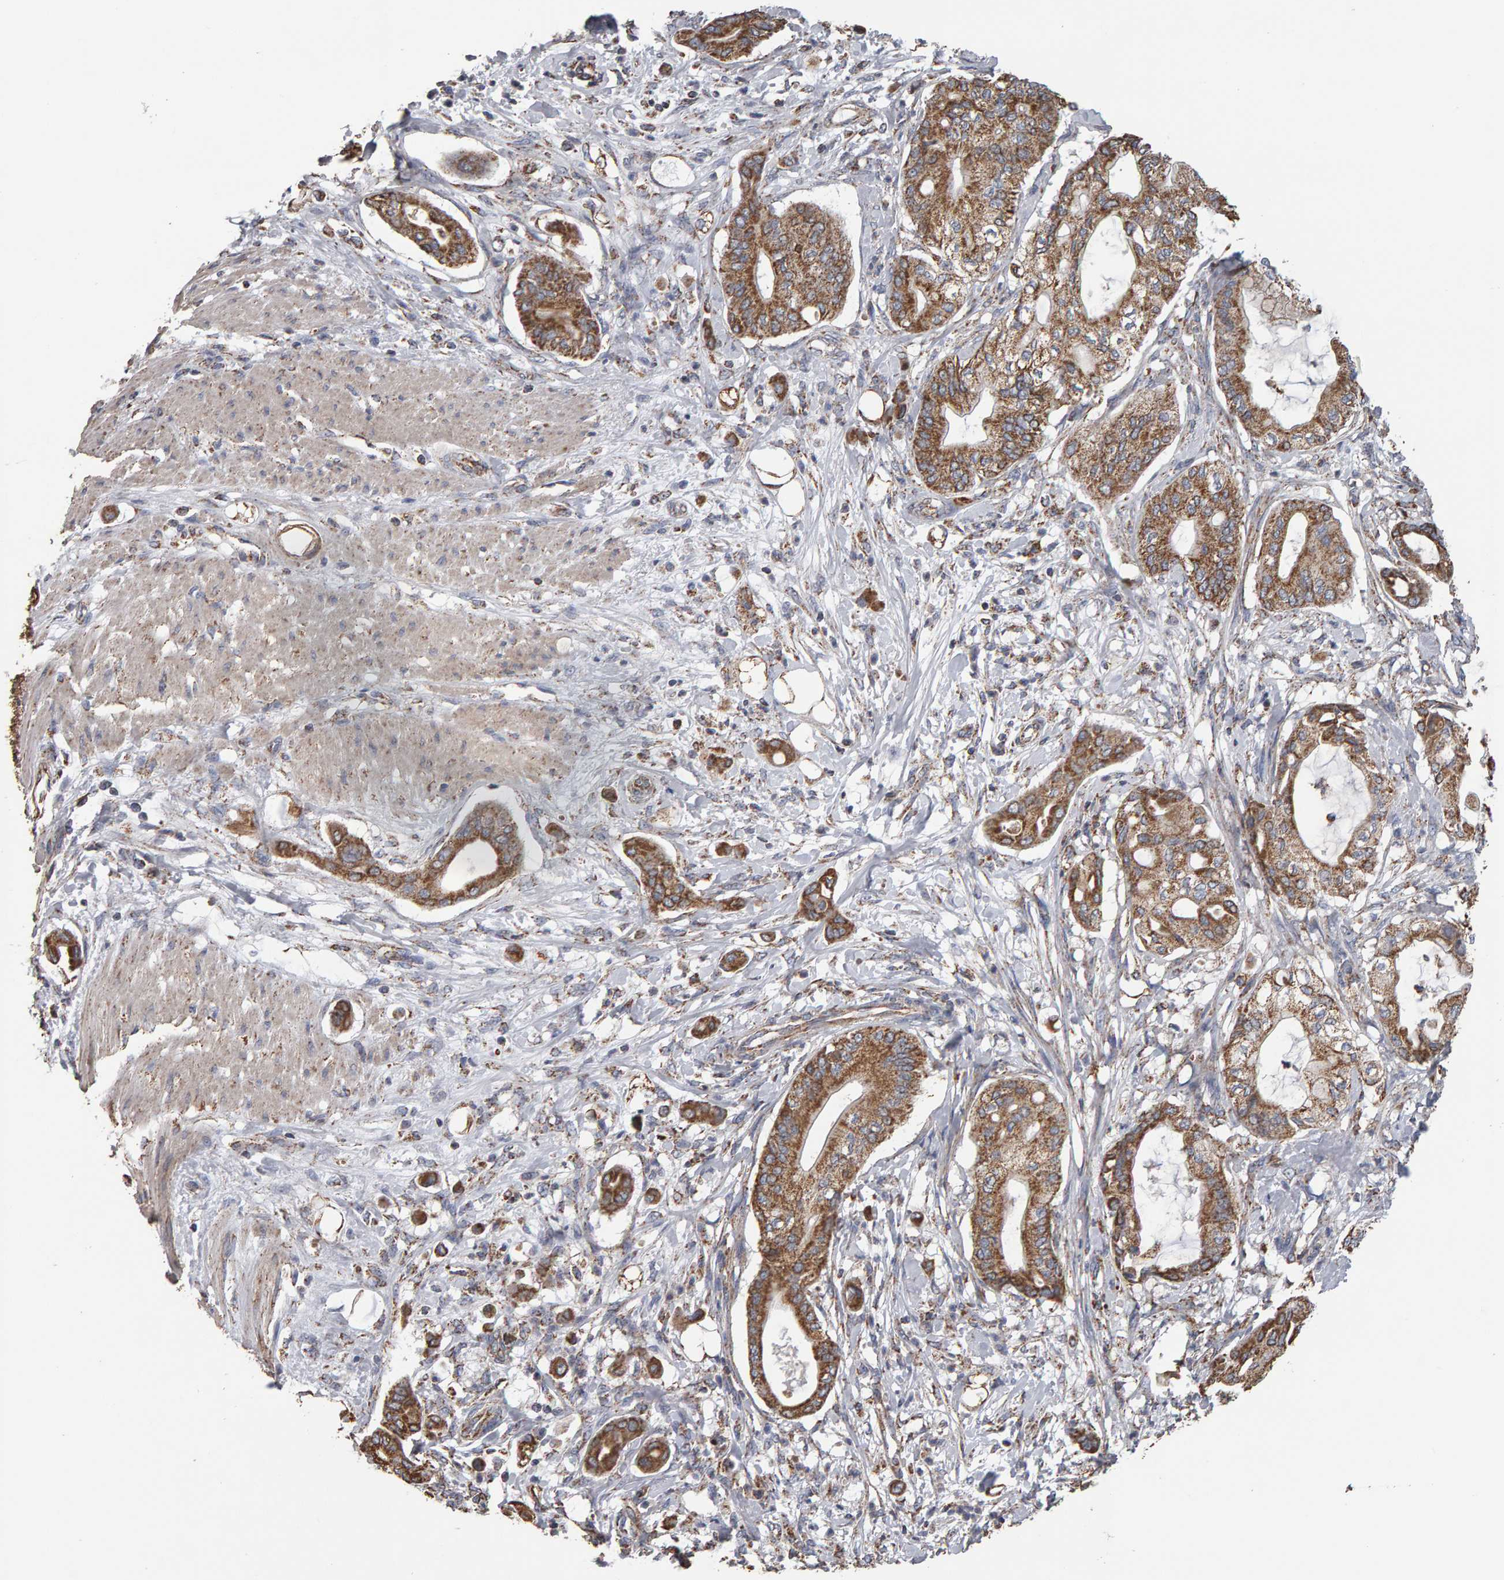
{"staining": {"intensity": "moderate", "quantity": ">75%", "location": "cytoplasmic/membranous"}, "tissue": "pancreatic cancer", "cell_type": "Tumor cells", "image_type": "cancer", "snomed": [{"axis": "morphology", "description": "Adenocarcinoma, NOS"}, {"axis": "morphology", "description": "Adenocarcinoma, metastatic, NOS"}, {"axis": "topography", "description": "Lymph node"}, {"axis": "topography", "description": "Pancreas"}, {"axis": "topography", "description": "Duodenum"}], "caption": "Pancreatic cancer (metastatic adenocarcinoma) stained with a brown dye demonstrates moderate cytoplasmic/membranous positive staining in about >75% of tumor cells.", "gene": "TOM1L1", "patient": {"sex": "female", "age": 64}}